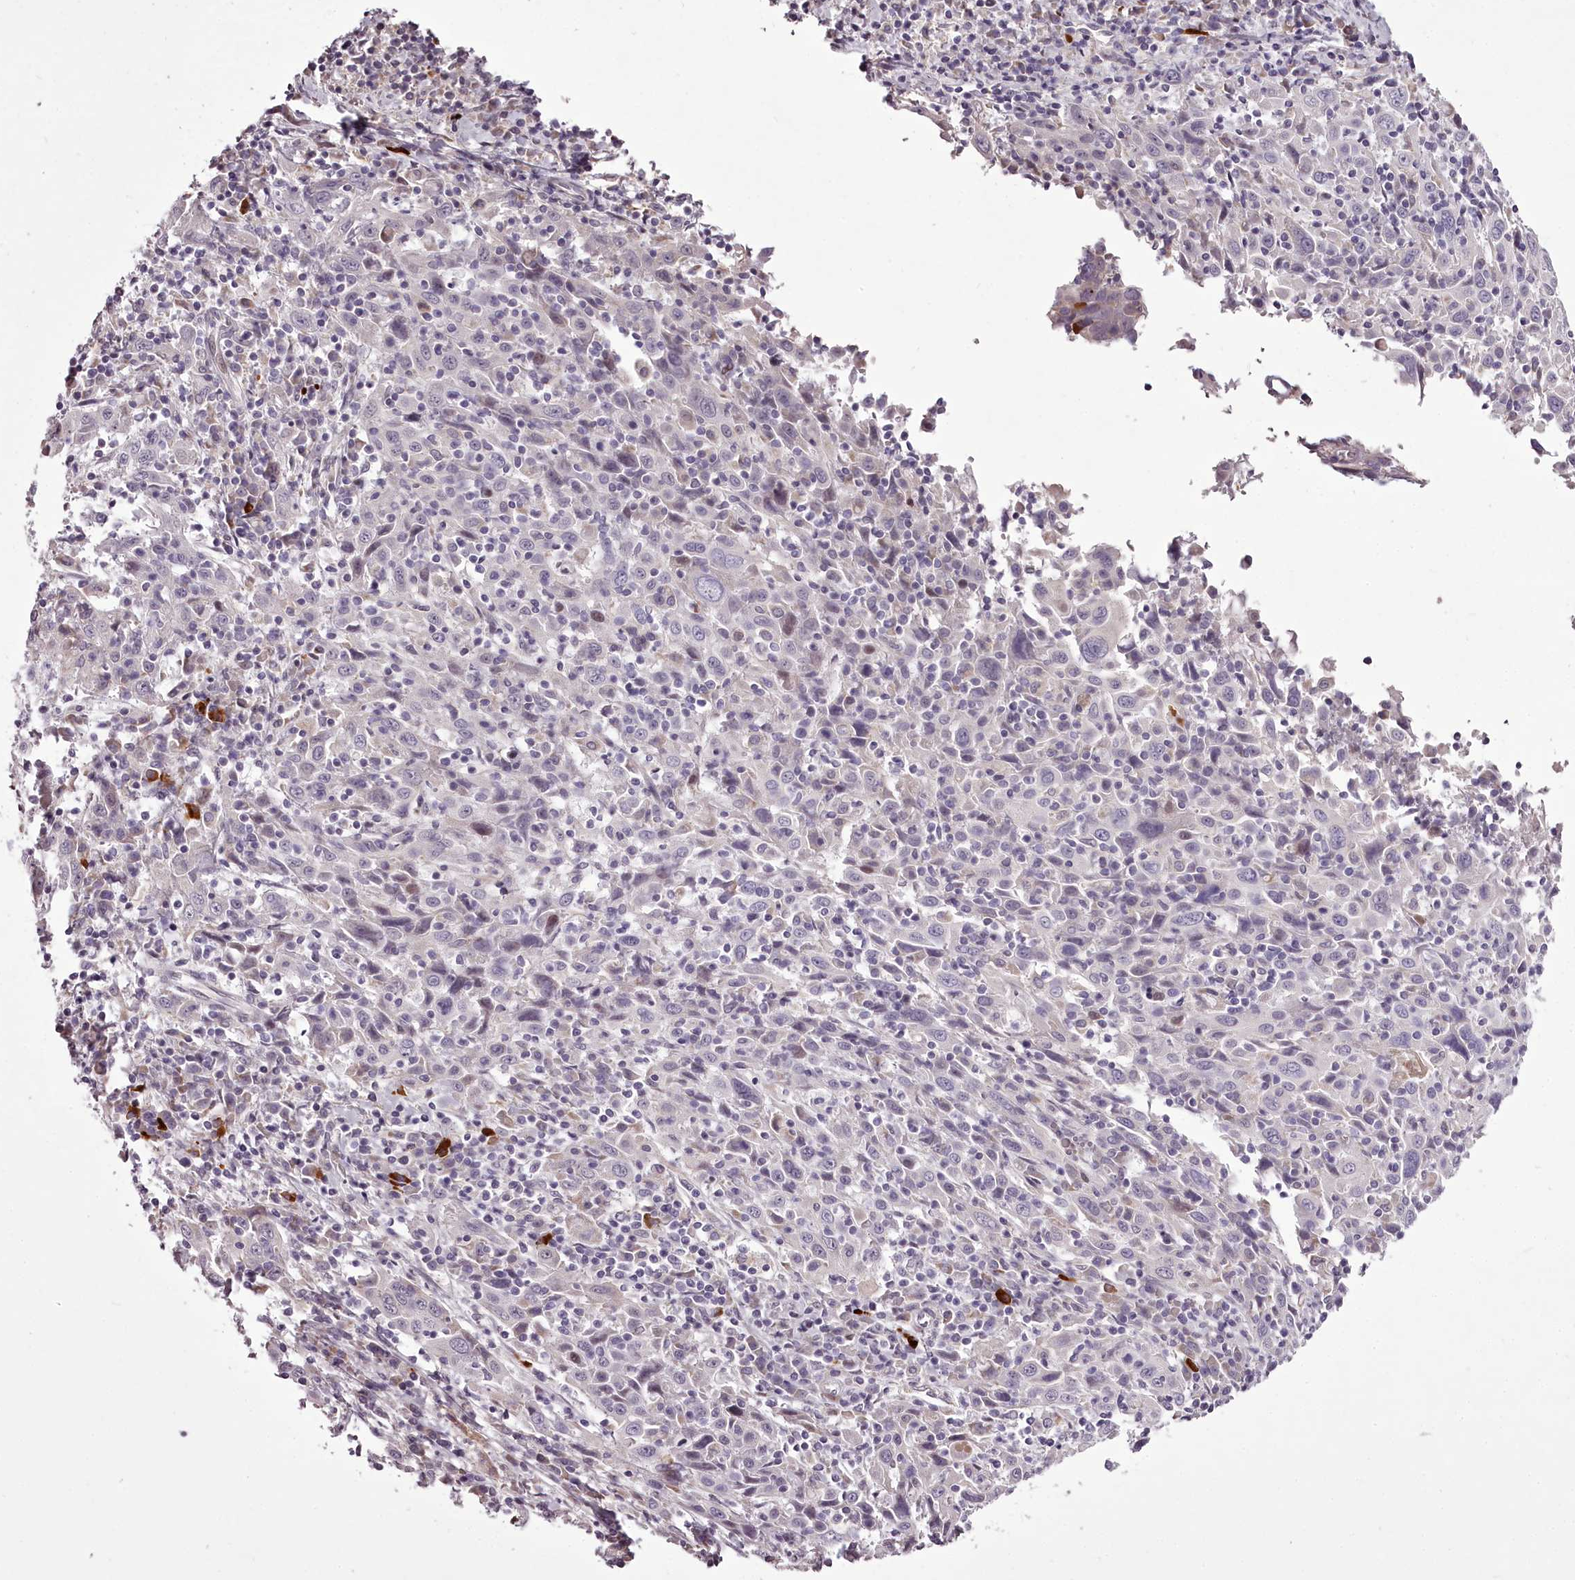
{"staining": {"intensity": "negative", "quantity": "none", "location": "none"}, "tissue": "cervical cancer", "cell_type": "Tumor cells", "image_type": "cancer", "snomed": [{"axis": "morphology", "description": "Squamous cell carcinoma, NOS"}, {"axis": "topography", "description": "Cervix"}], "caption": "Human cervical cancer stained for a protein using IHC reveals no expression in tumor cells.", "gene": "C1orf56", "patient": {"sex": "female", "age": 46}}